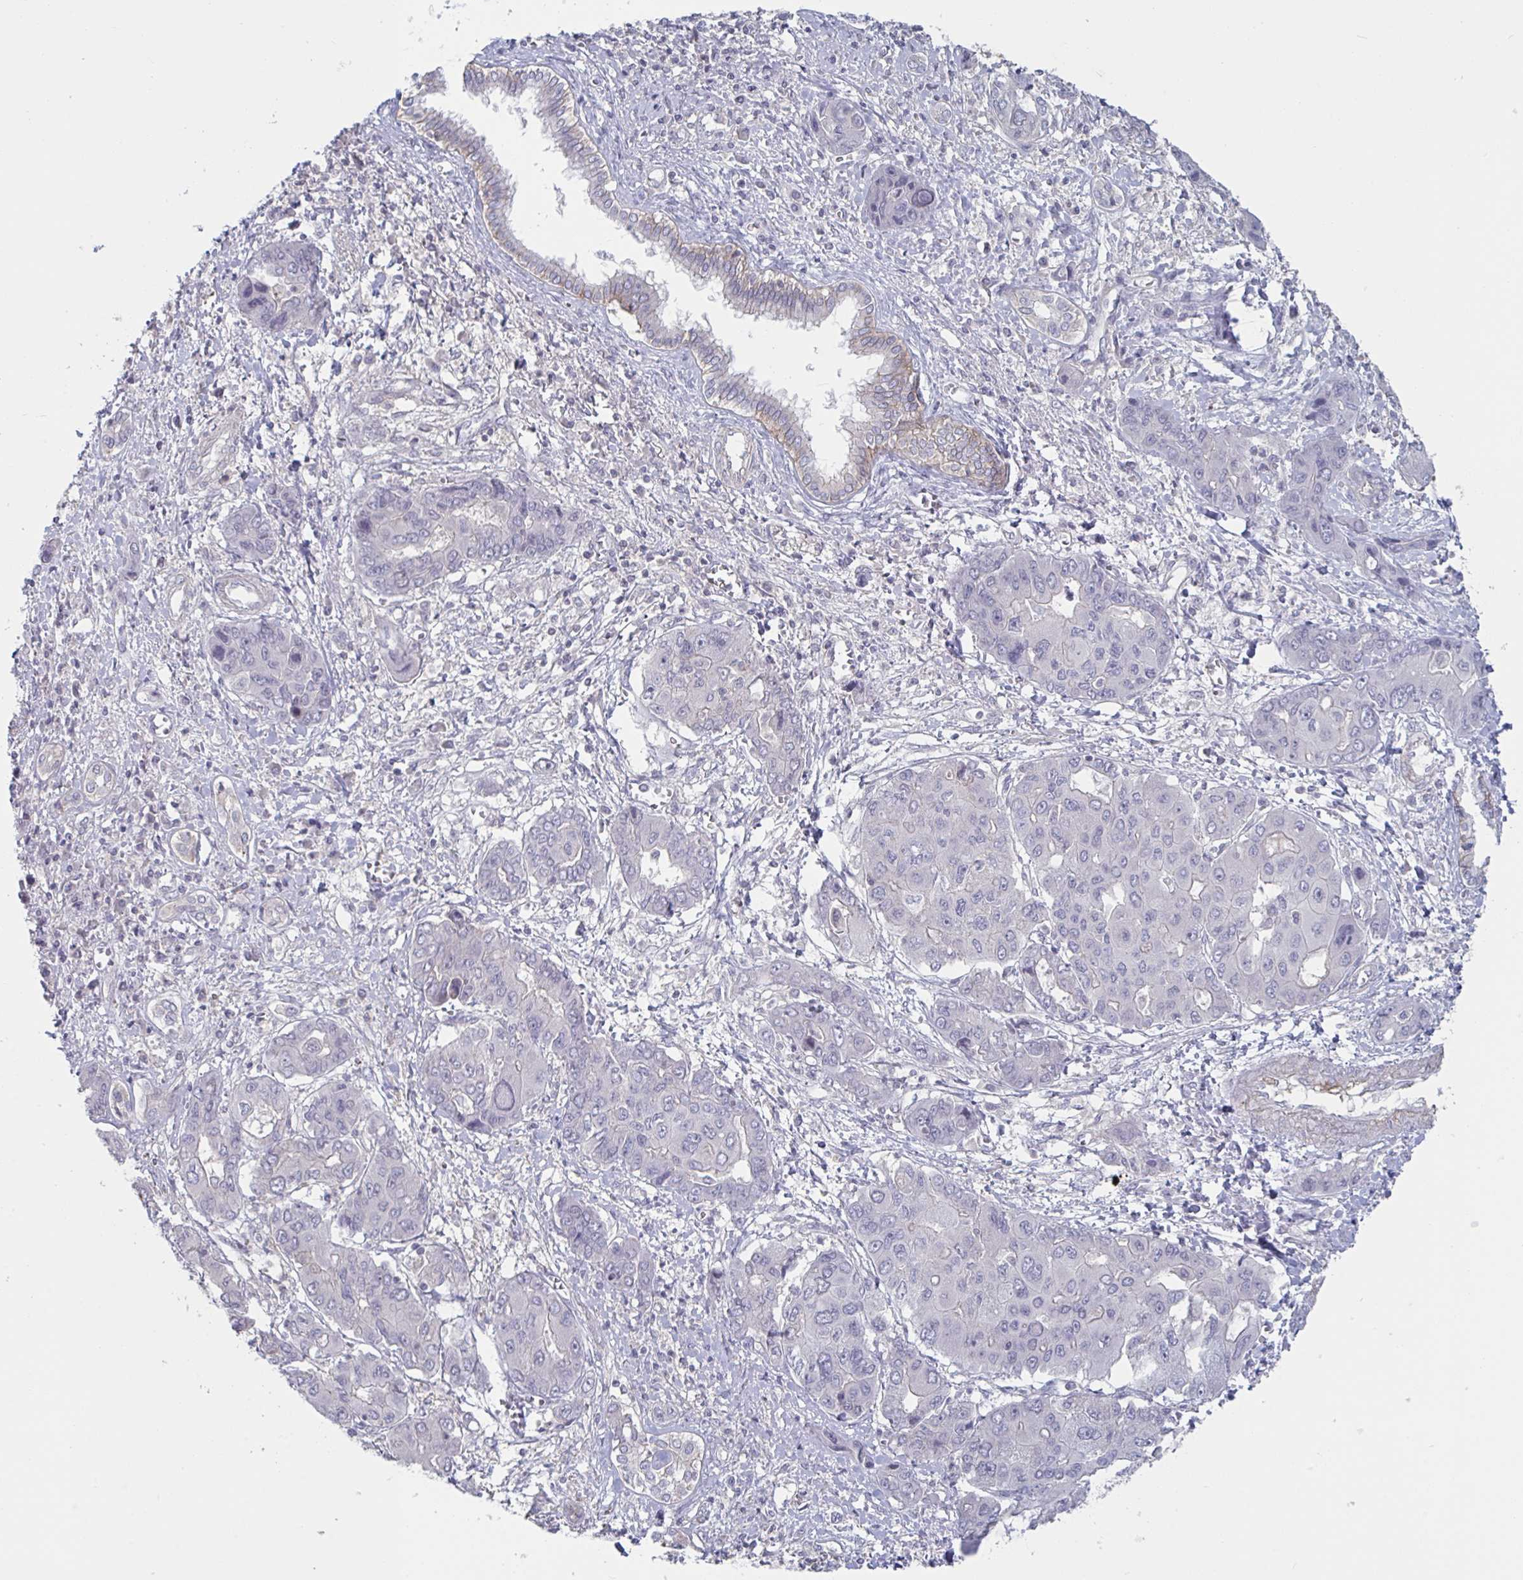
{"staining": {"intensity": "negative", "quantity": "none", "location": "none"}, "tissue": "liver cancer", "cell_type": "Tumor cells", "image_type": "cancer", "snomed": [{"axis": "morphology", "description": "Cholangiocarcinoma"}, {"axis": "topography", "description": "Liver"}], "caption": "The IHC micrograph has no significant positivity in tumor cells of cholangiocarcinoma (liver) tissue.", "gene": "STK26", "patient": {"sex": "male", "age": 67}}